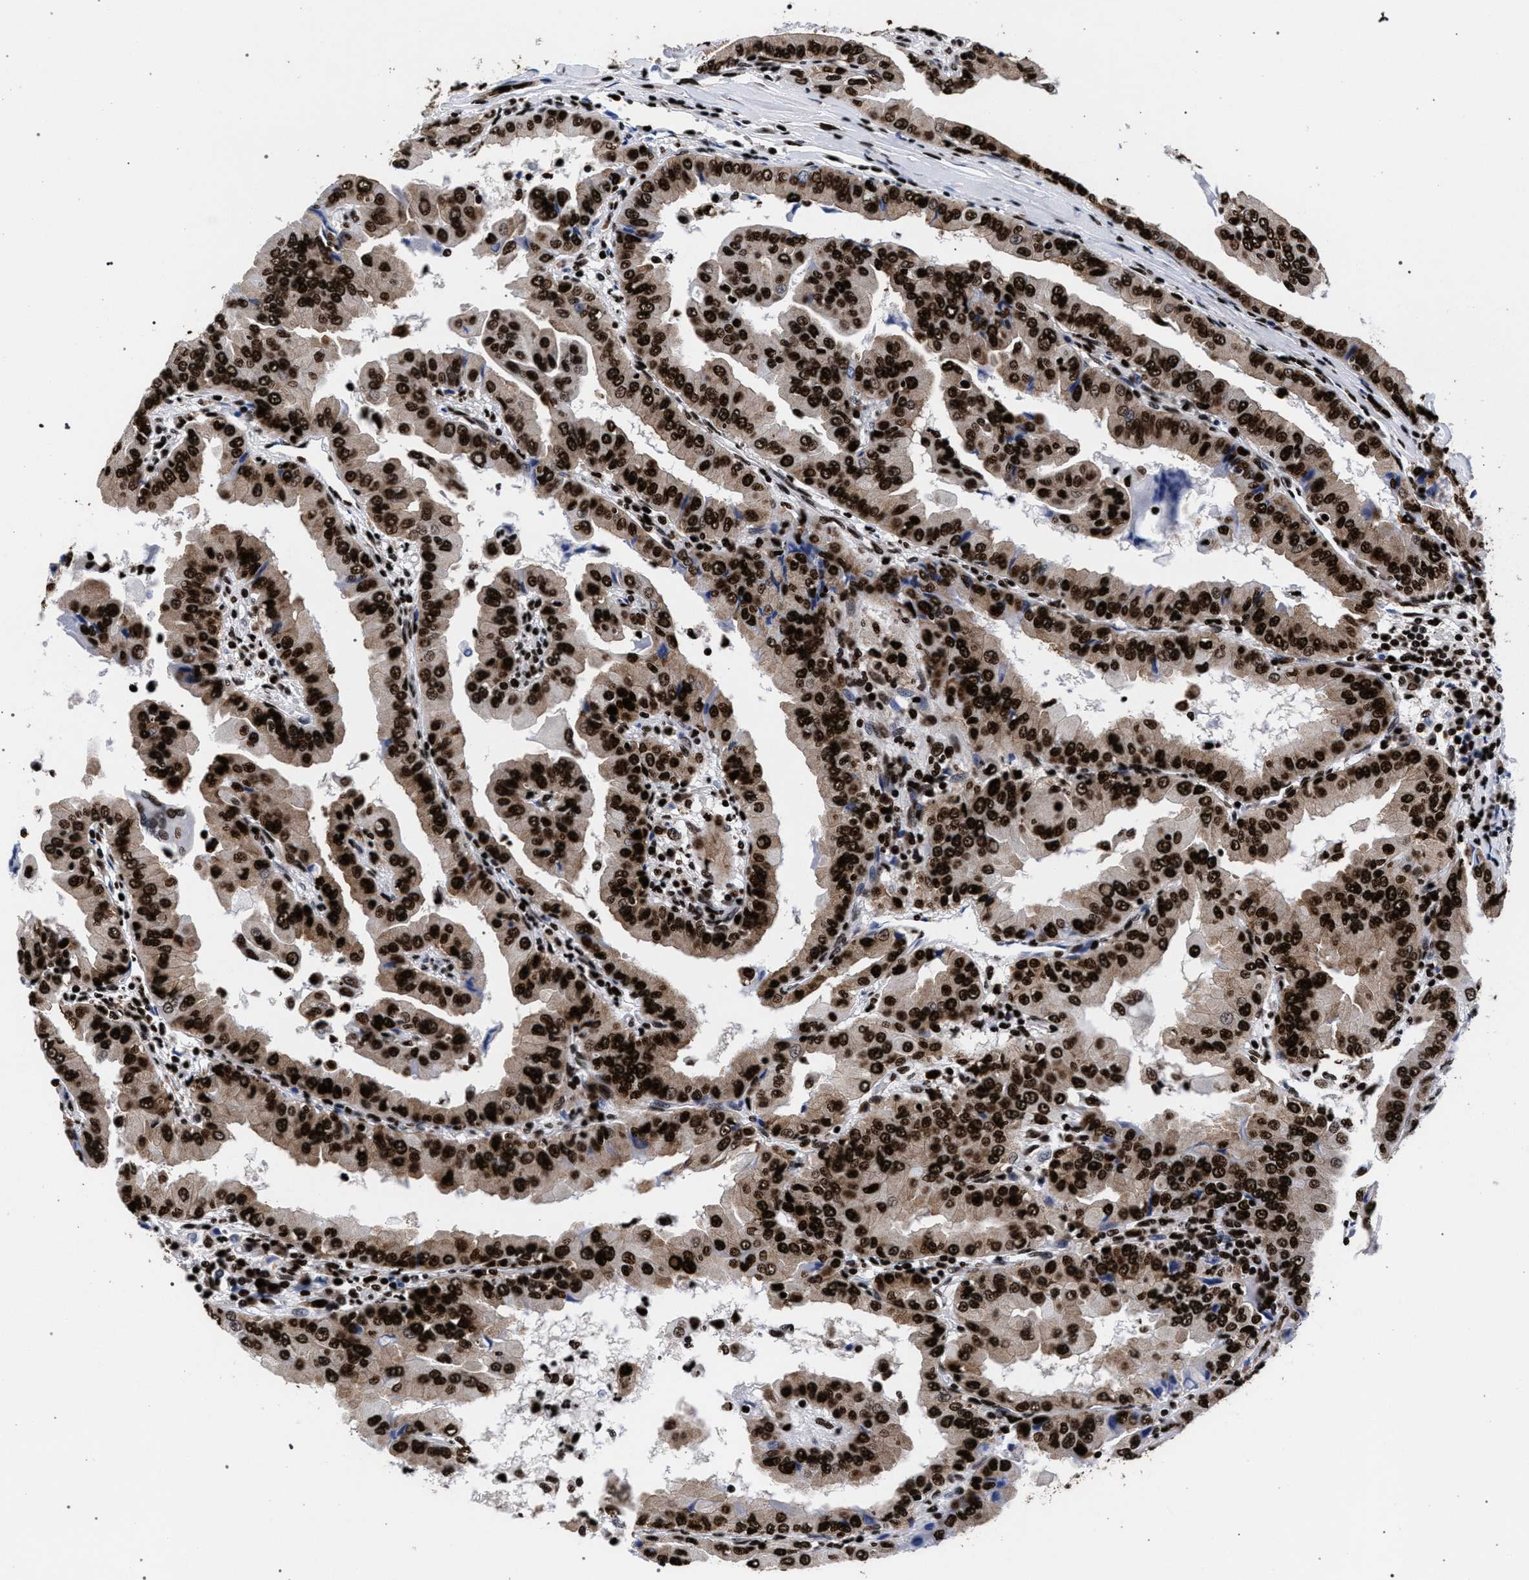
{"staining": {"intensity": "strong", "quantity": ">75%", "location": "nuclear"}, "tissue": "thyroid cancer", "cell_type": "Tumor cells", "image_type": "cancer", "snomed": [{"axis": "morphology", "description": "Papillary adenocarcinoma, NOS"}, {"axis": "topography", "description": "Thyroid gland"}], "caption": "A histopathology image of thyroid cancer (papillary adenocarcinoma) stained for a protein exhibits strong nuclear brown staining in tumor cells.", "gene": "HNRNPA1", "patient": {"sex": "male", "age": 33}}